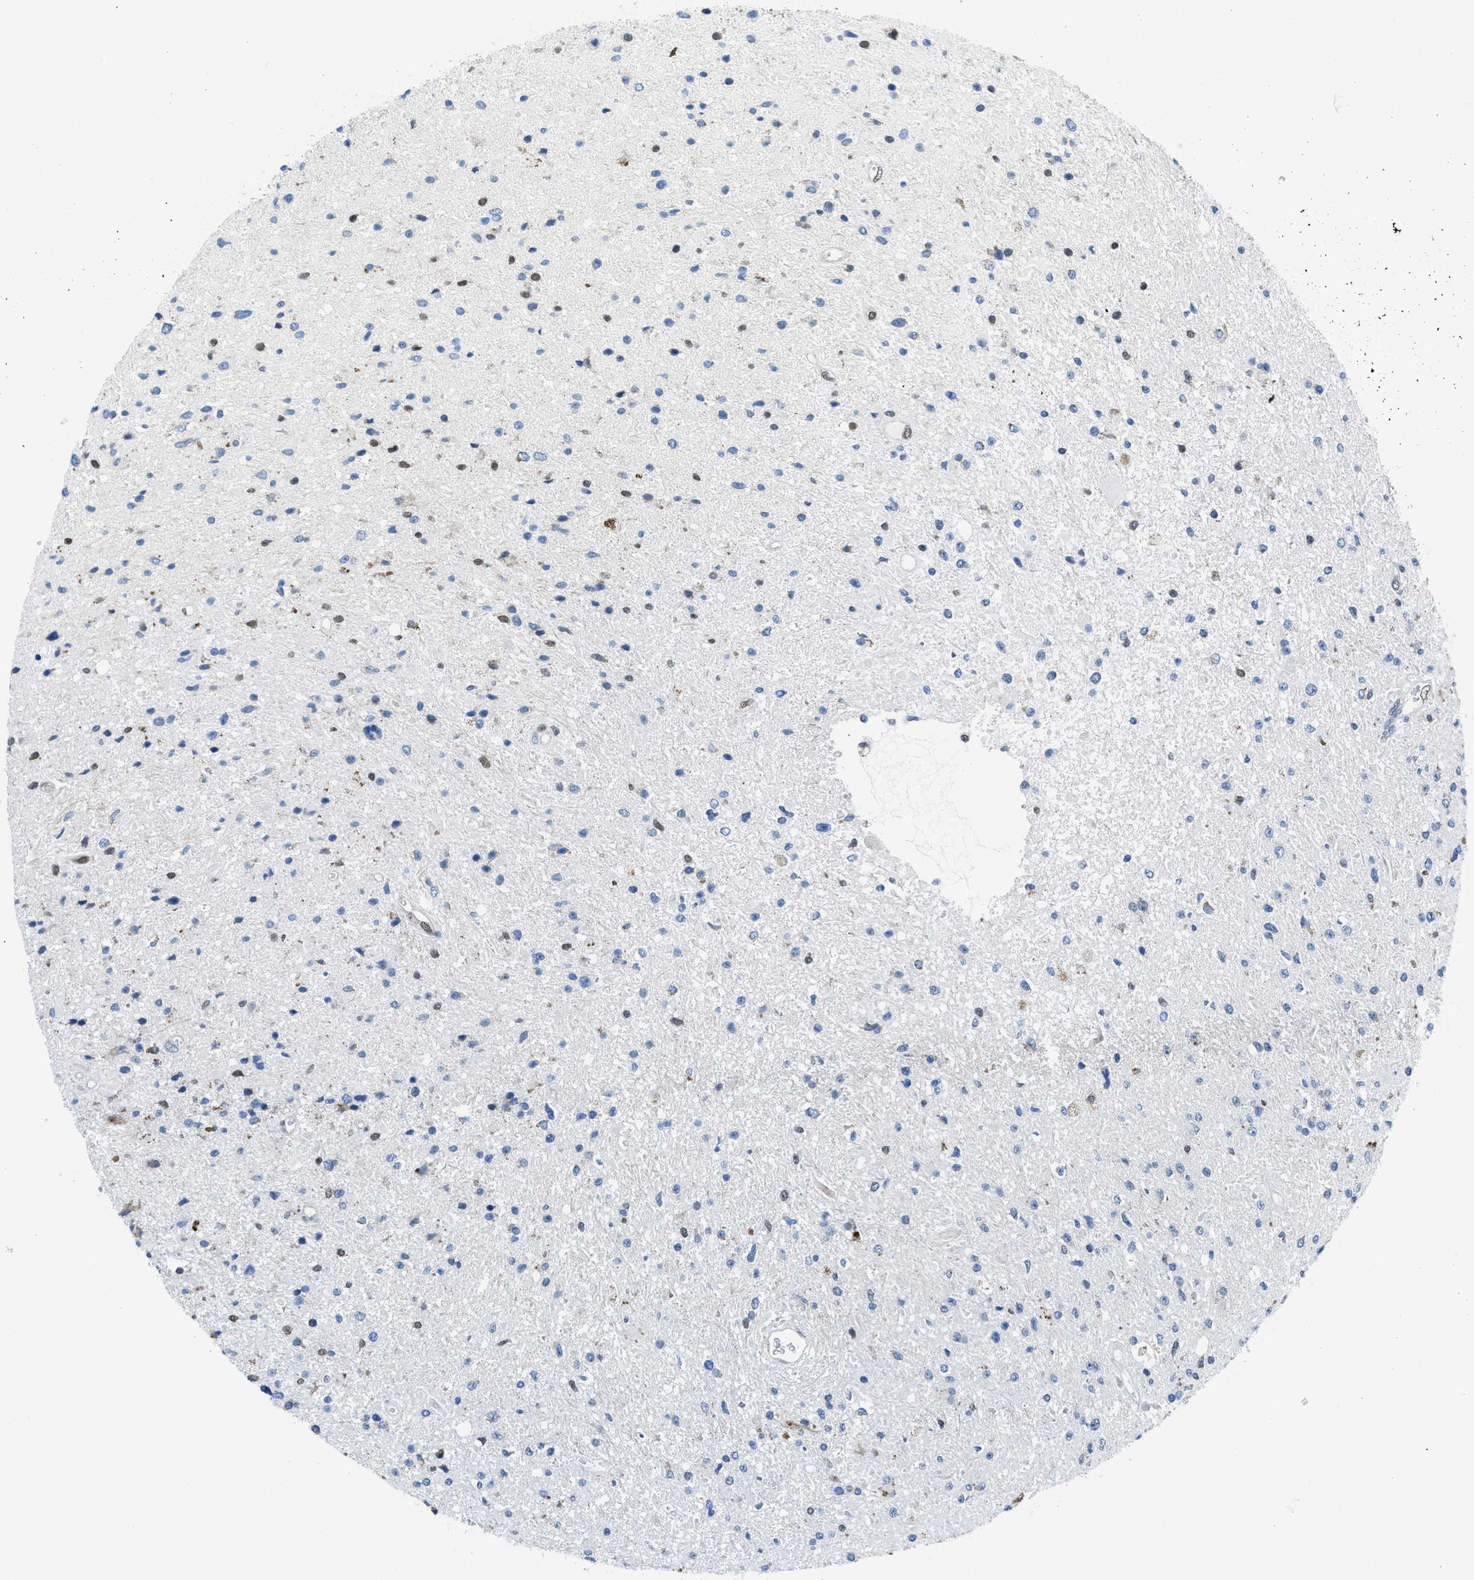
{"staining": {"intensity": "negative", "quantity": "none", "location": "none"}, "tissue": "glioma", "cell_type": "Tumor cells", "image_type": "cancer", "snomed": [{"axis": "morphology", "description": "Glioma, malignant, High grade"}, {"axis": "topography", "description": "Brain"}], "caption": "A high-resolution micrograph shows immunohistochemistry (IHC) staining of malignant glioma (high-grade), which displays no significant expression in tumor cells. (Stains: DAB (3,3'-diaminobenzidine) immunohistochemistry with hematoxylin counter stain, Microscopy: brightfield microscopy at high magnification).", "gene": "LMO2", "patient": {"sex": "male", "age": 33}}